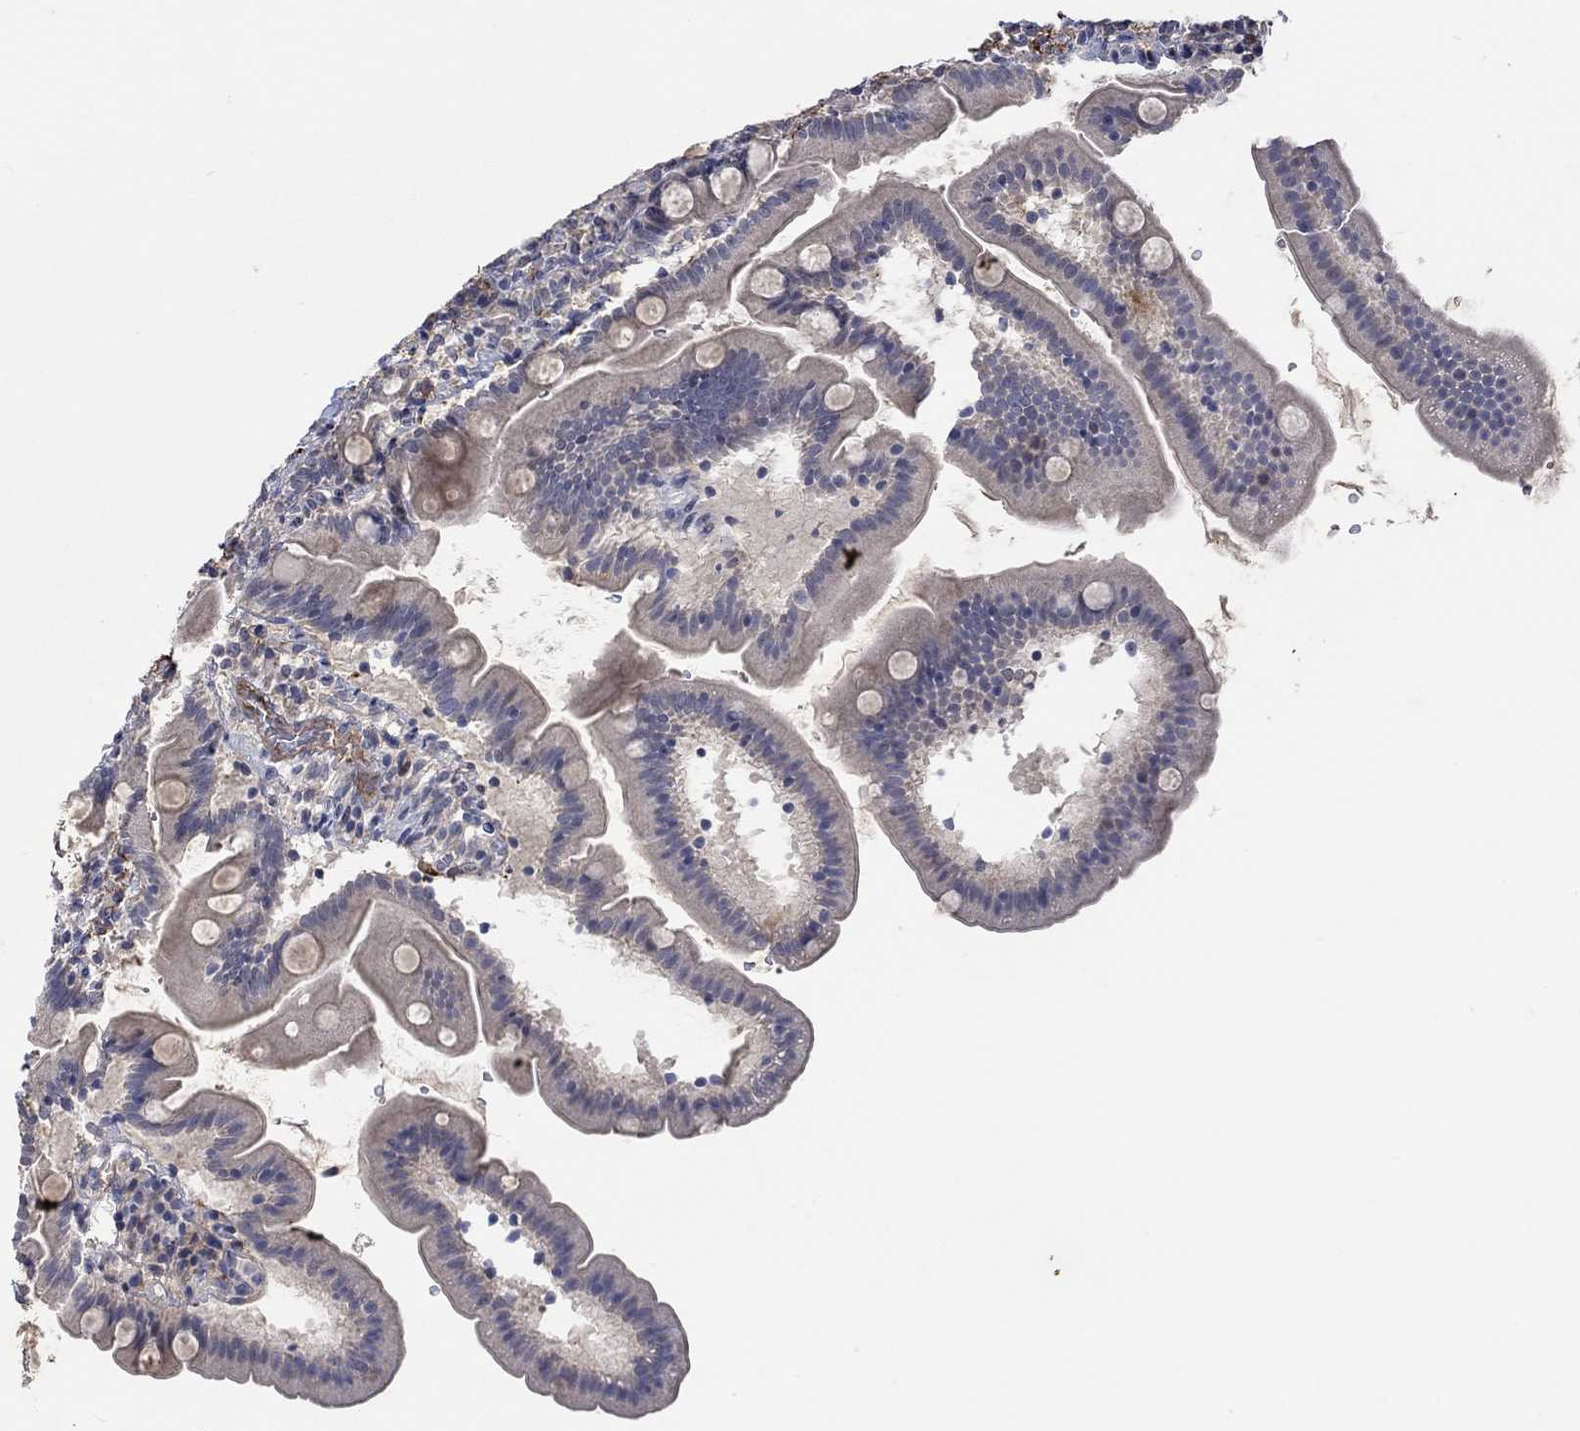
{"staining": {"intensity": "negative", "quantity": "none", "location": "none"}, "tissue": "duodenum", "cell_type": "Glandular cells", "image_type": "normal", "snomed": [{"axis": "morphology", "description": "Normal tissue, NOS"}, {"axis": "topography", "description": "Duodenum"}], "caption": "Duodenum stained for a protein using immunohistochemistry (IHC) shows no expression glandular cells.", "gene": "TGM2", "patient": {"sex": "female", "age": 67}}